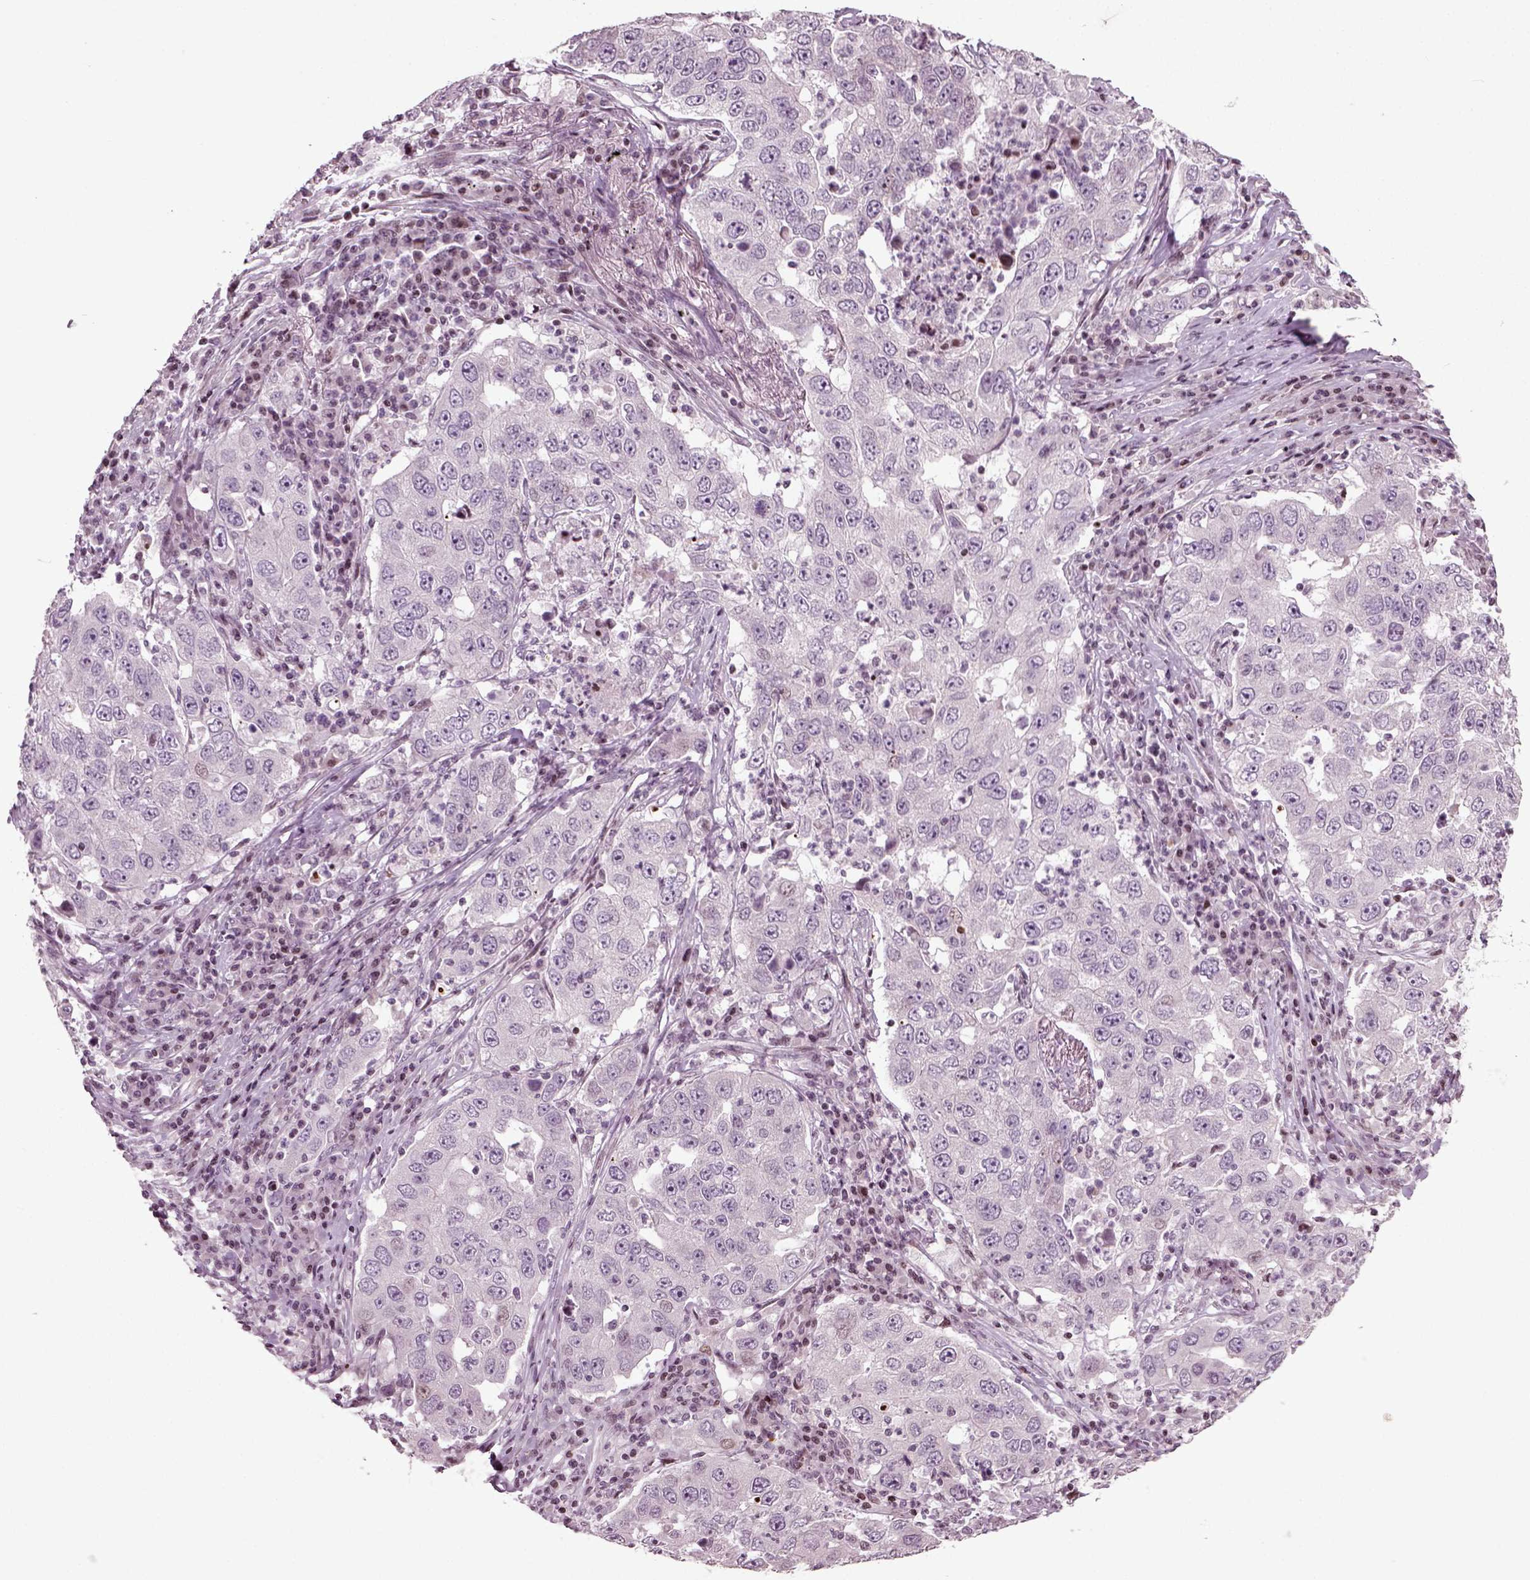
{"staining": {"intensity": "negative", "quantity": "none", "location": "none"}, "tissue": "lung cancer", "cell_type": "Tumor cells", "image_type": "cancer", "snomed": [{"axis": "morphology", "description": "Adenocarcinoma, NOS"}, {"axis": "topography", "description": "Lung"}], "caption": "Immunohistochemistry photomicrograph of human lung cancer (adenocarcinoma) stained for a protein (brown), which shows no expression in tumor cells.", "gene": "HEYL", "patient": {"sex": "male", "age": 73}}